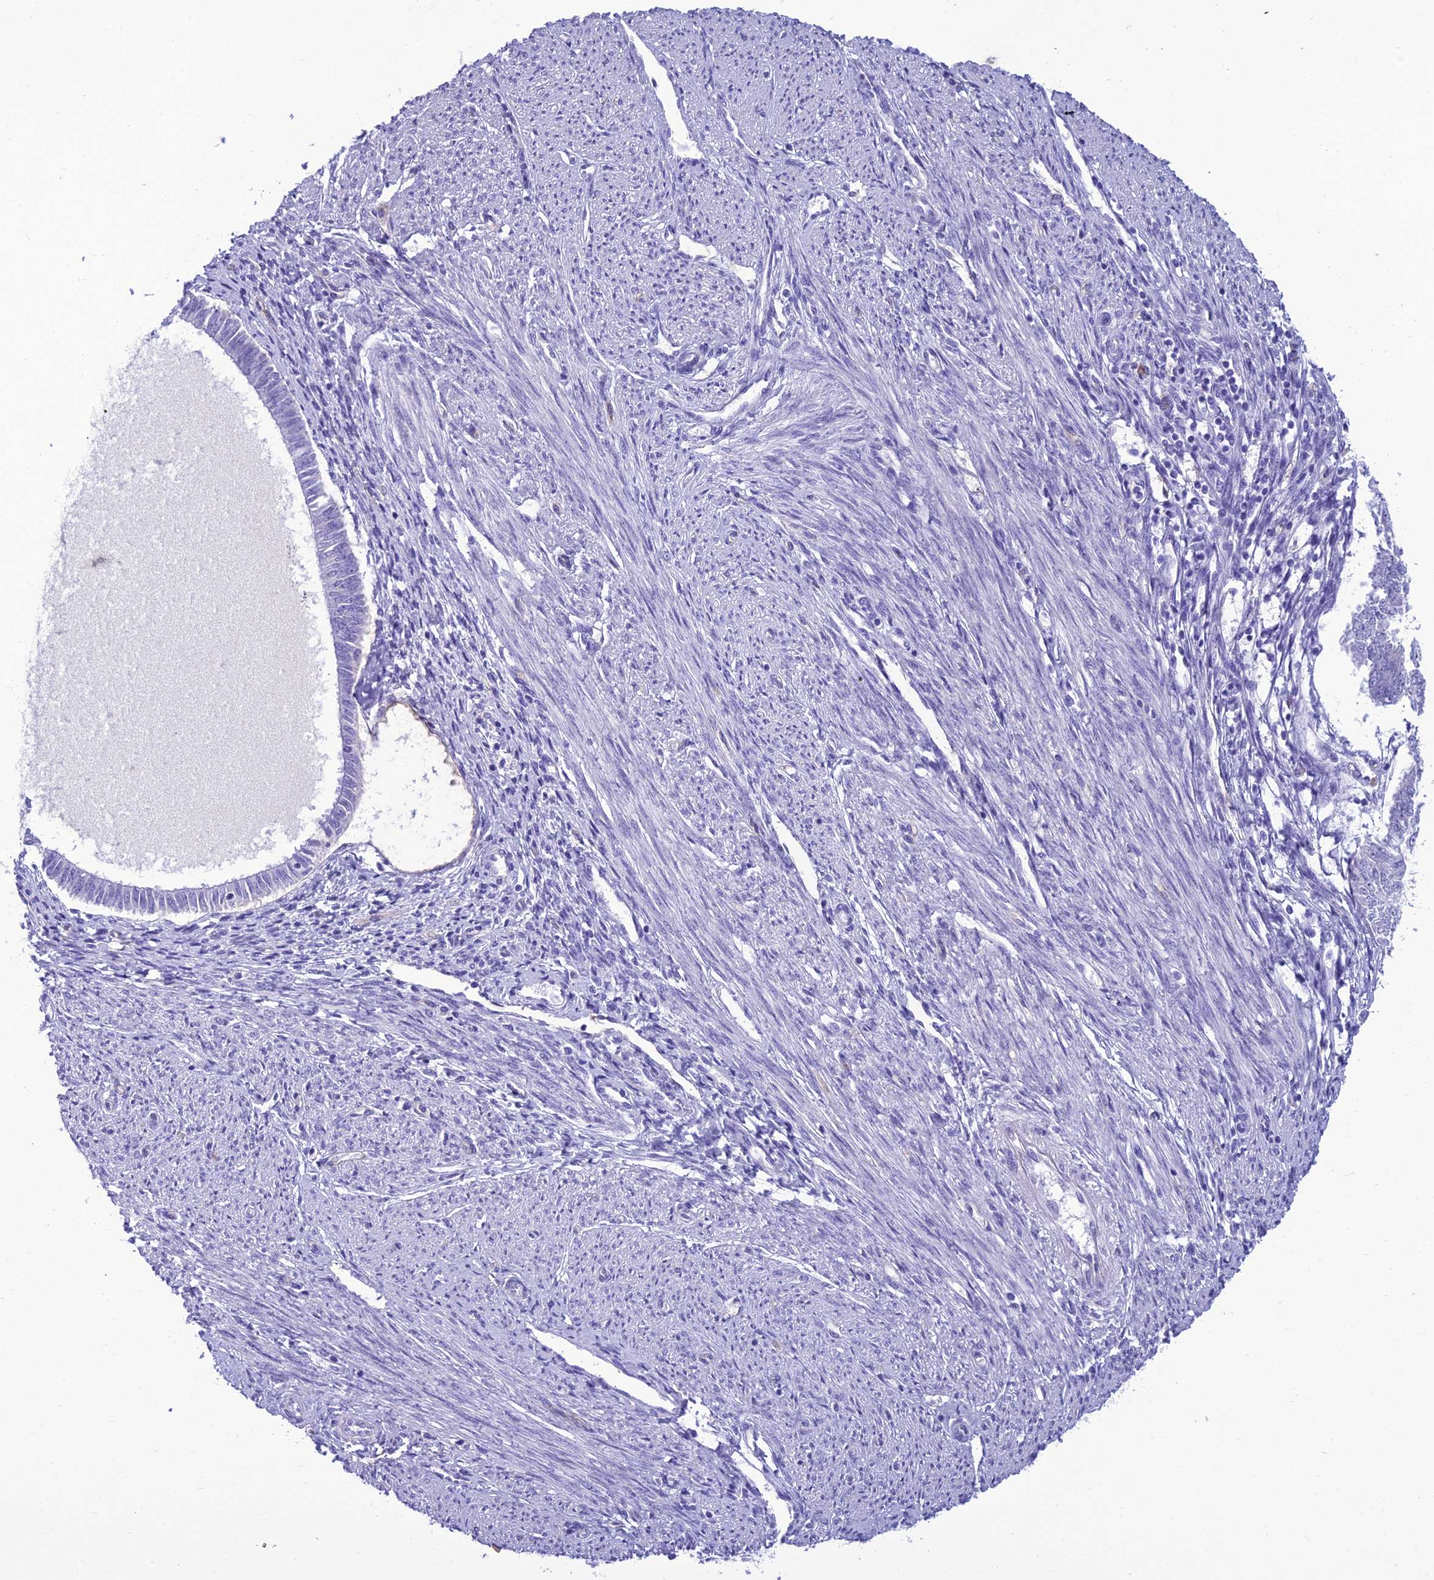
{"staining": {"intensity": "negative", "quantity": "none", "location": "none"}, "tissue": "endometrial cancer", "cell_type": "Tumor cells", "image_type": "cancer", "snomed": [{"axis": "morphology", "description": "Adenocarcinoma, NOS"}, {"axis": "topography", "description": "Endometrium"}], "caption": "High power microscopy micrograph of an IHC photomicrograph of adenocarcinoma (endometrial), revealing no significant staining in tumor cells.", "gene": "BBS7", "patient": {"sex": "female", "age": 58}}